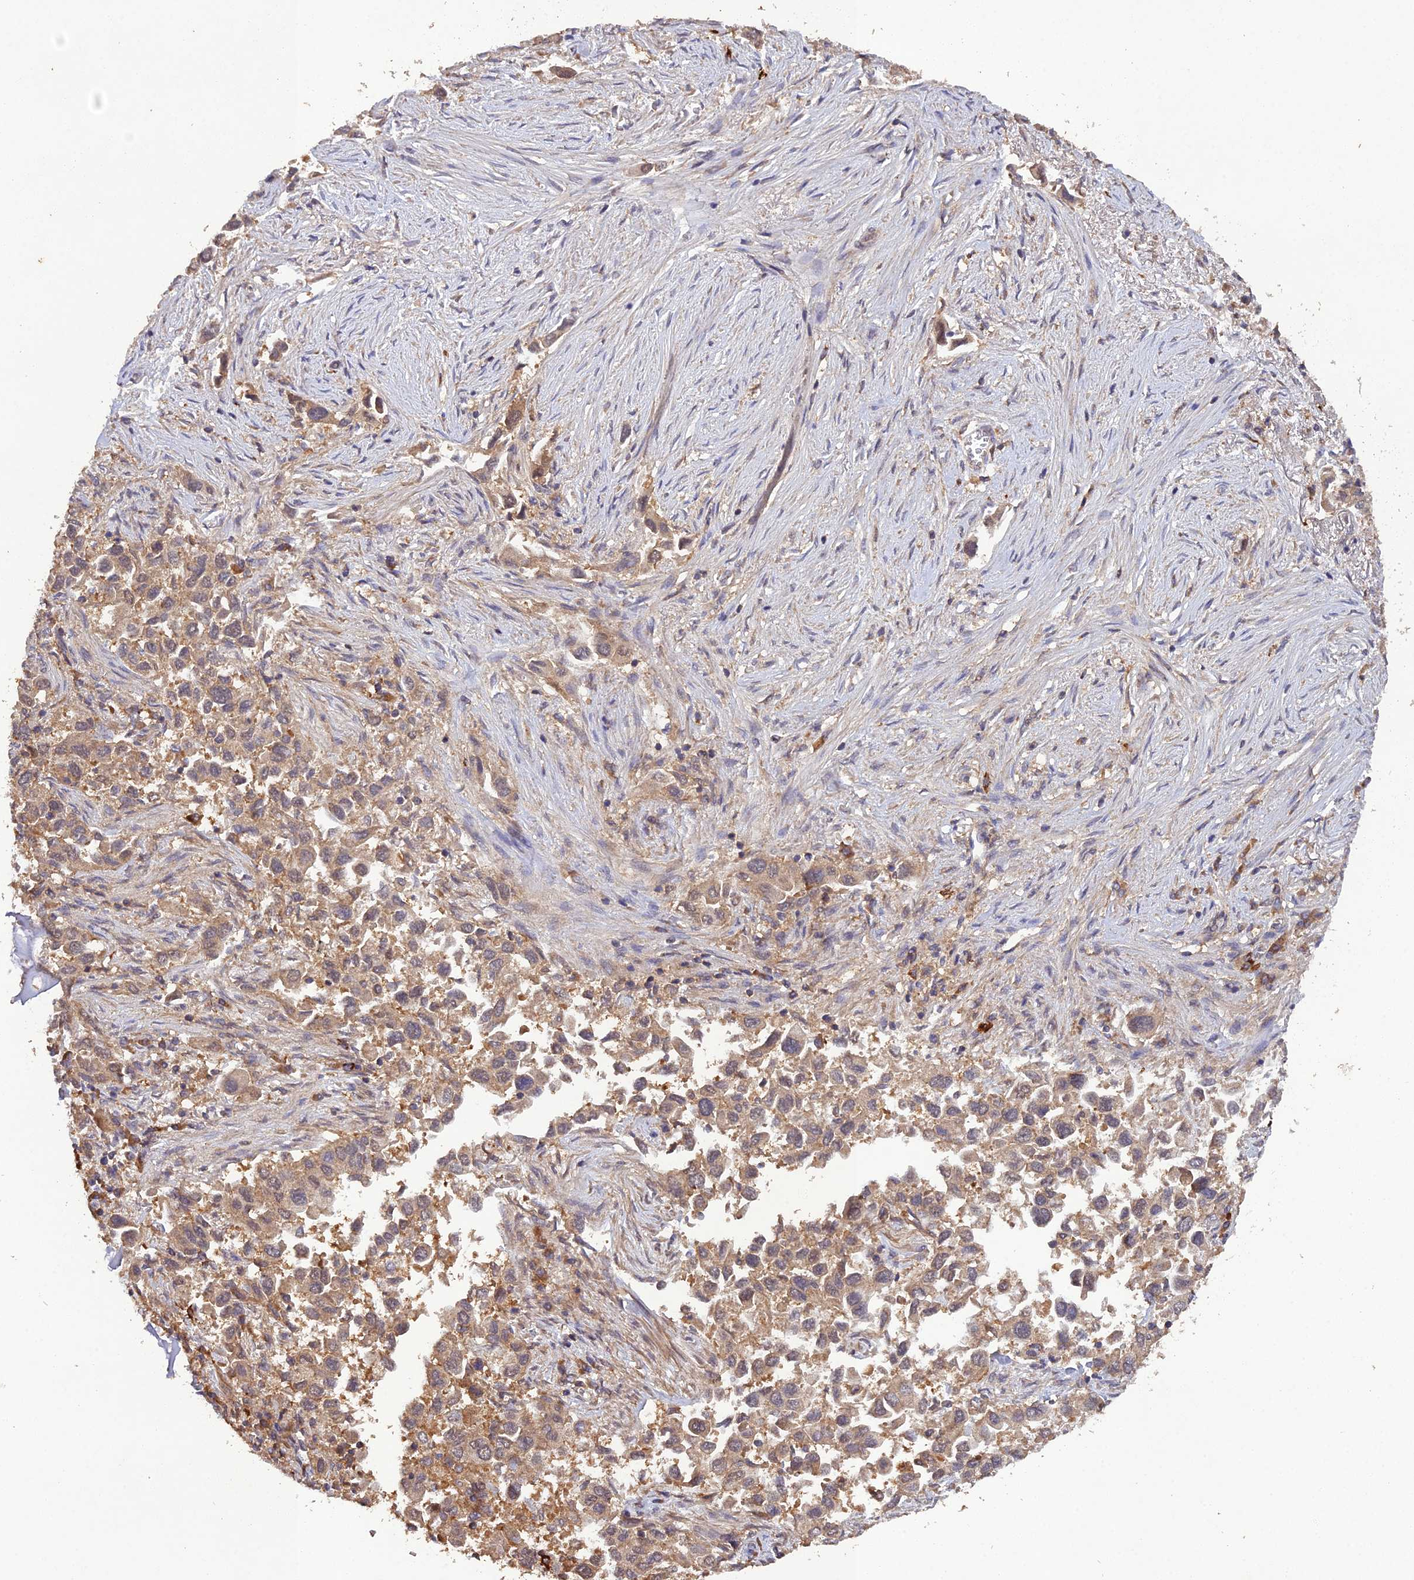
{"staining": {"intensity": "moderate", "quantity": ">75%", "location": "cytoplasmic/membranous"}, "tissue": "lung cancer", "cell_type": "Tumor cells", "image_type": "cancer", "snomed": [{"axis": "morphology", "description": "Adenocarcinoma, NOS"}, {"axis": "topography", "description": "Lung"}], "caption": "Human lung cancer (adenocarcinoma) stained for a protein (brown) displays moderate cytoplasmic/membranous positive expression in approximately >75% of tumor cells.", "gene": "TMEM258", "patient": {"sex": "female", "age": 76}}